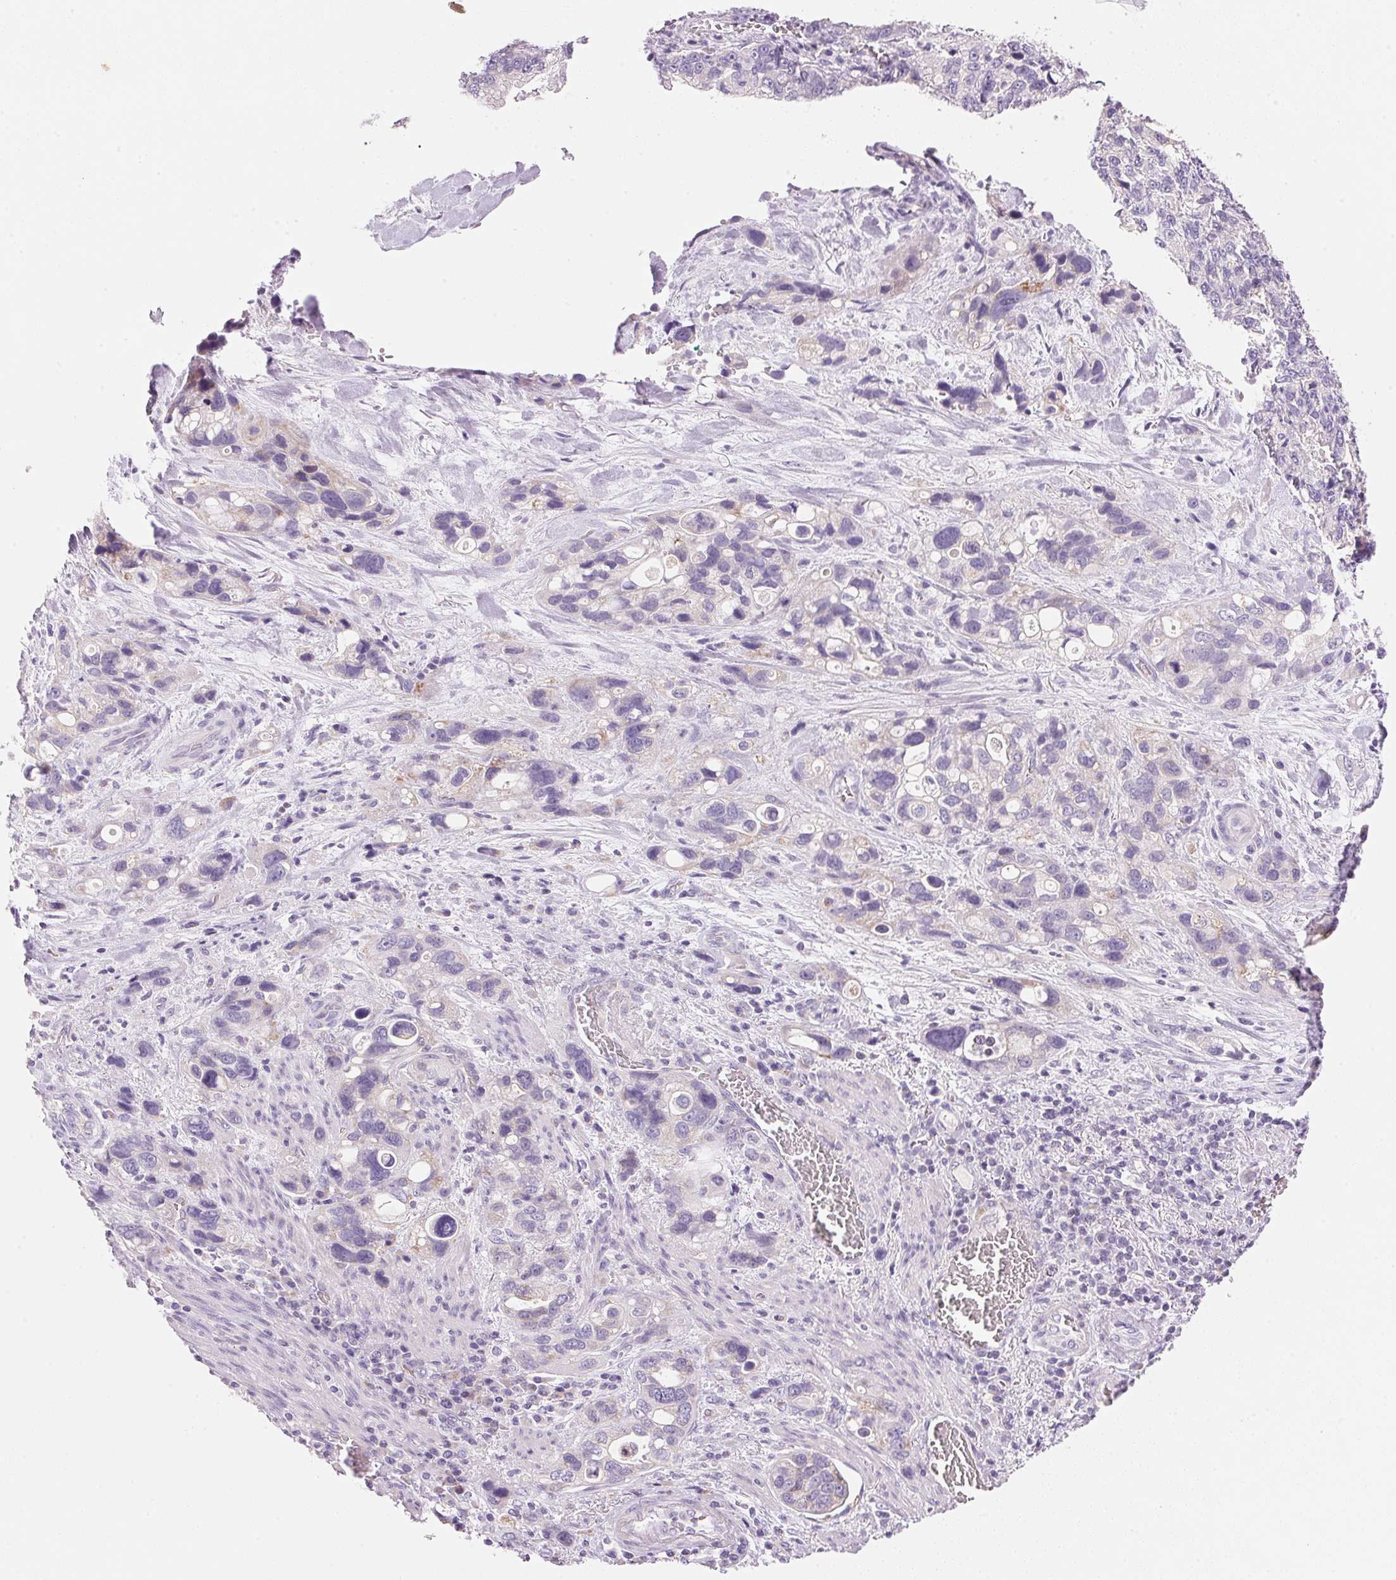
{"staining": {"intensity": "negative", "quantity": "none", "location": "none"}, "tissue": "stomach cancer", "cell_type": "Tumor cells", "image_type": "cancer", "snomed": [{"axis": "morphology", "description": "Adenocarcinoma, NOS"}, {"axis": "topography", "description": "Stomach, upper"}], "caption": "Immunohistochemistry of human stomach cancer exhibits no expression in tumor cells.", "gene": "CYP11B1", "patient": {"sex": "female", "age": 81}}